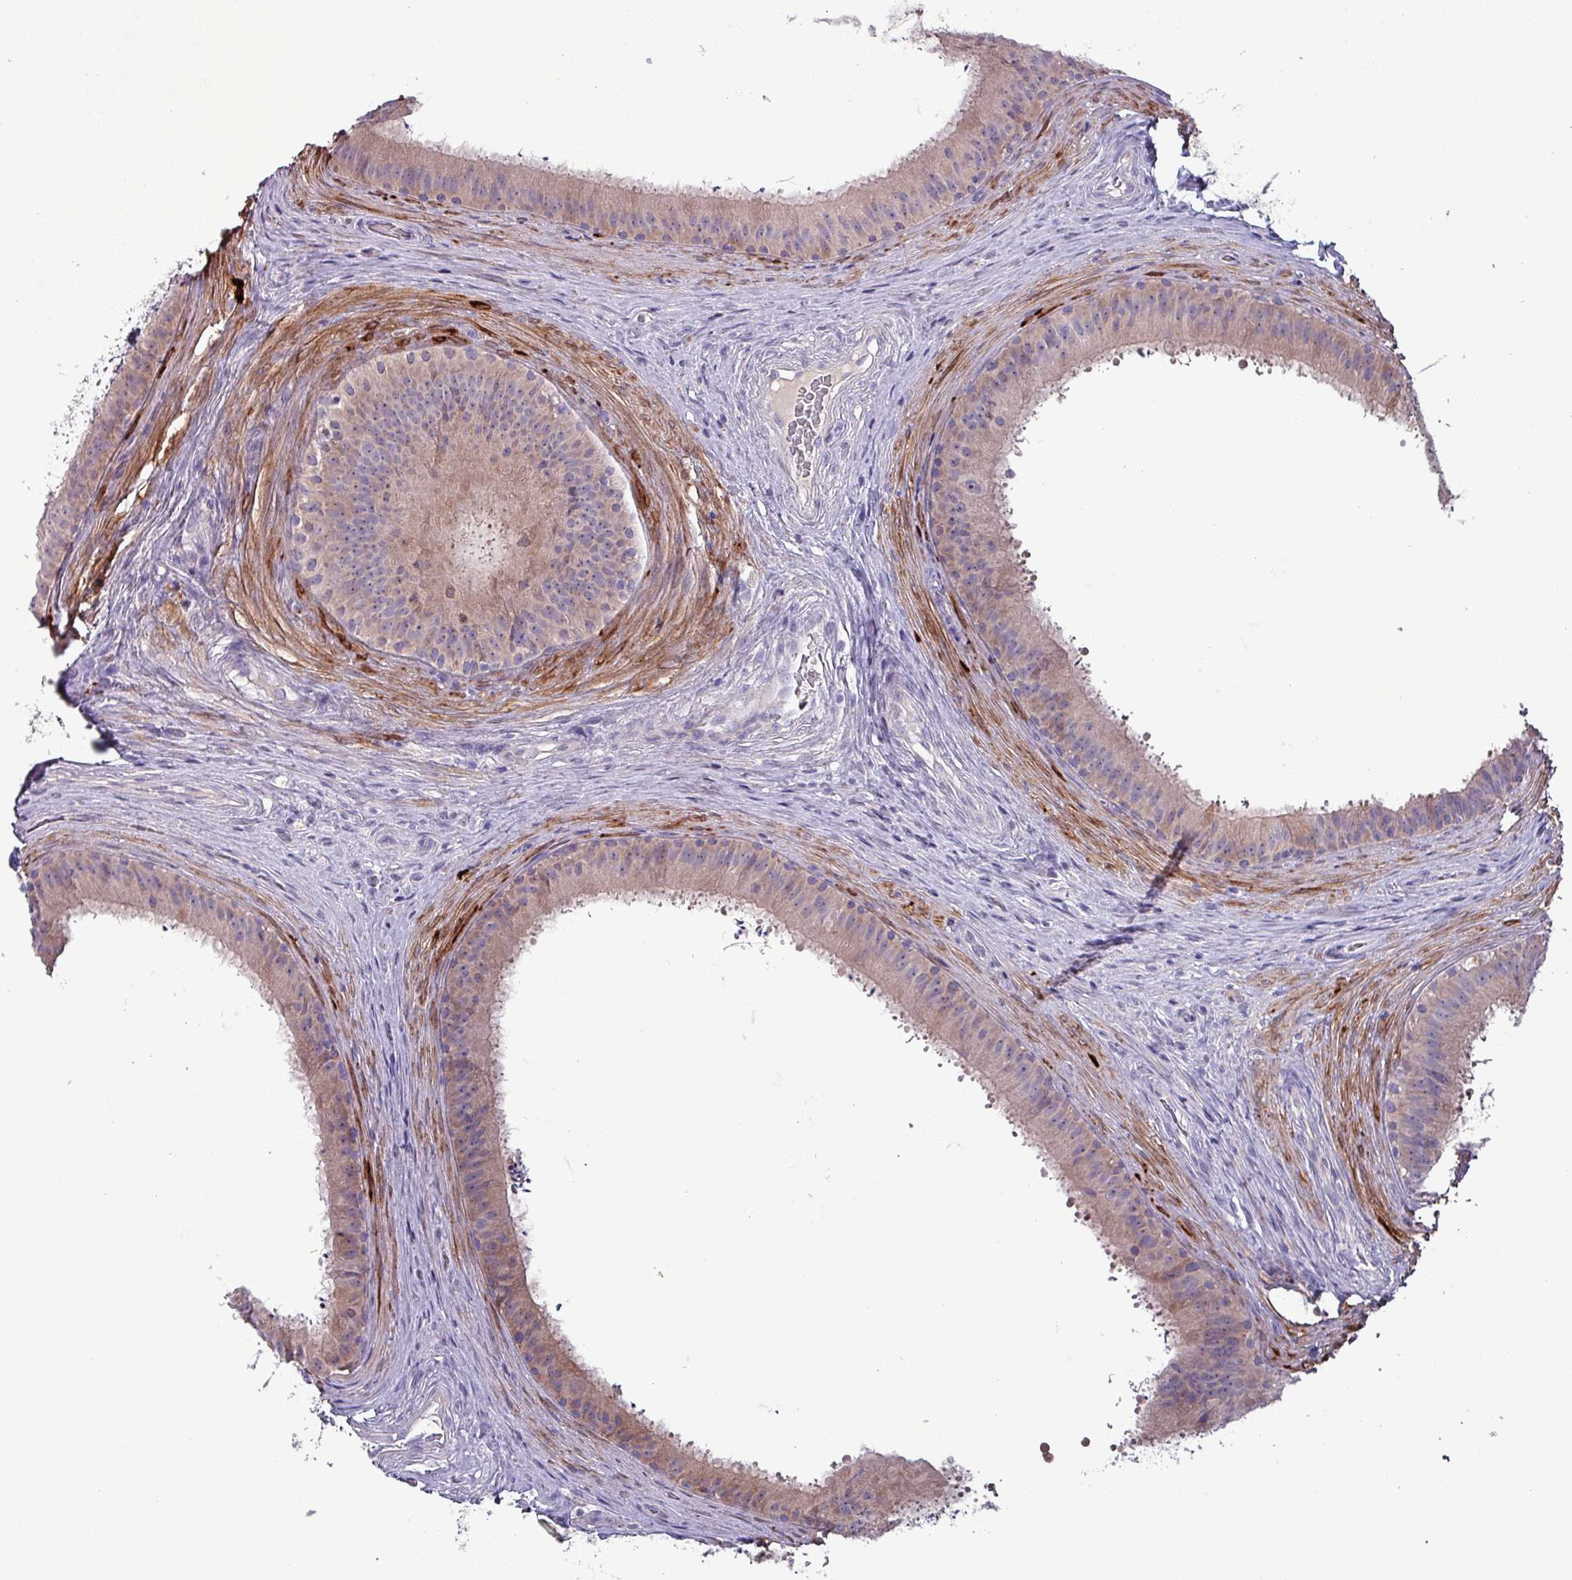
{"staining": {"intensity": "weak", "quantity": "<25%", "location": "cytoplasmic/membranous"}, "tissue": "epididymis", "cell_type": "Glandular cells", "image_type": "normal", "snomed": [{"axis": "morphology", "description": "Normal tissue, NOS"}, {"axis": "topography", "description": "Testis"}, {"axis": "topography", "description": "Epididymis"}], "caption": "Protein analysis of normal epididymis shows no significant staining in glandular cells.", "gene": "HSD3B7", "patient": {"sex": "male", "age": 41}}